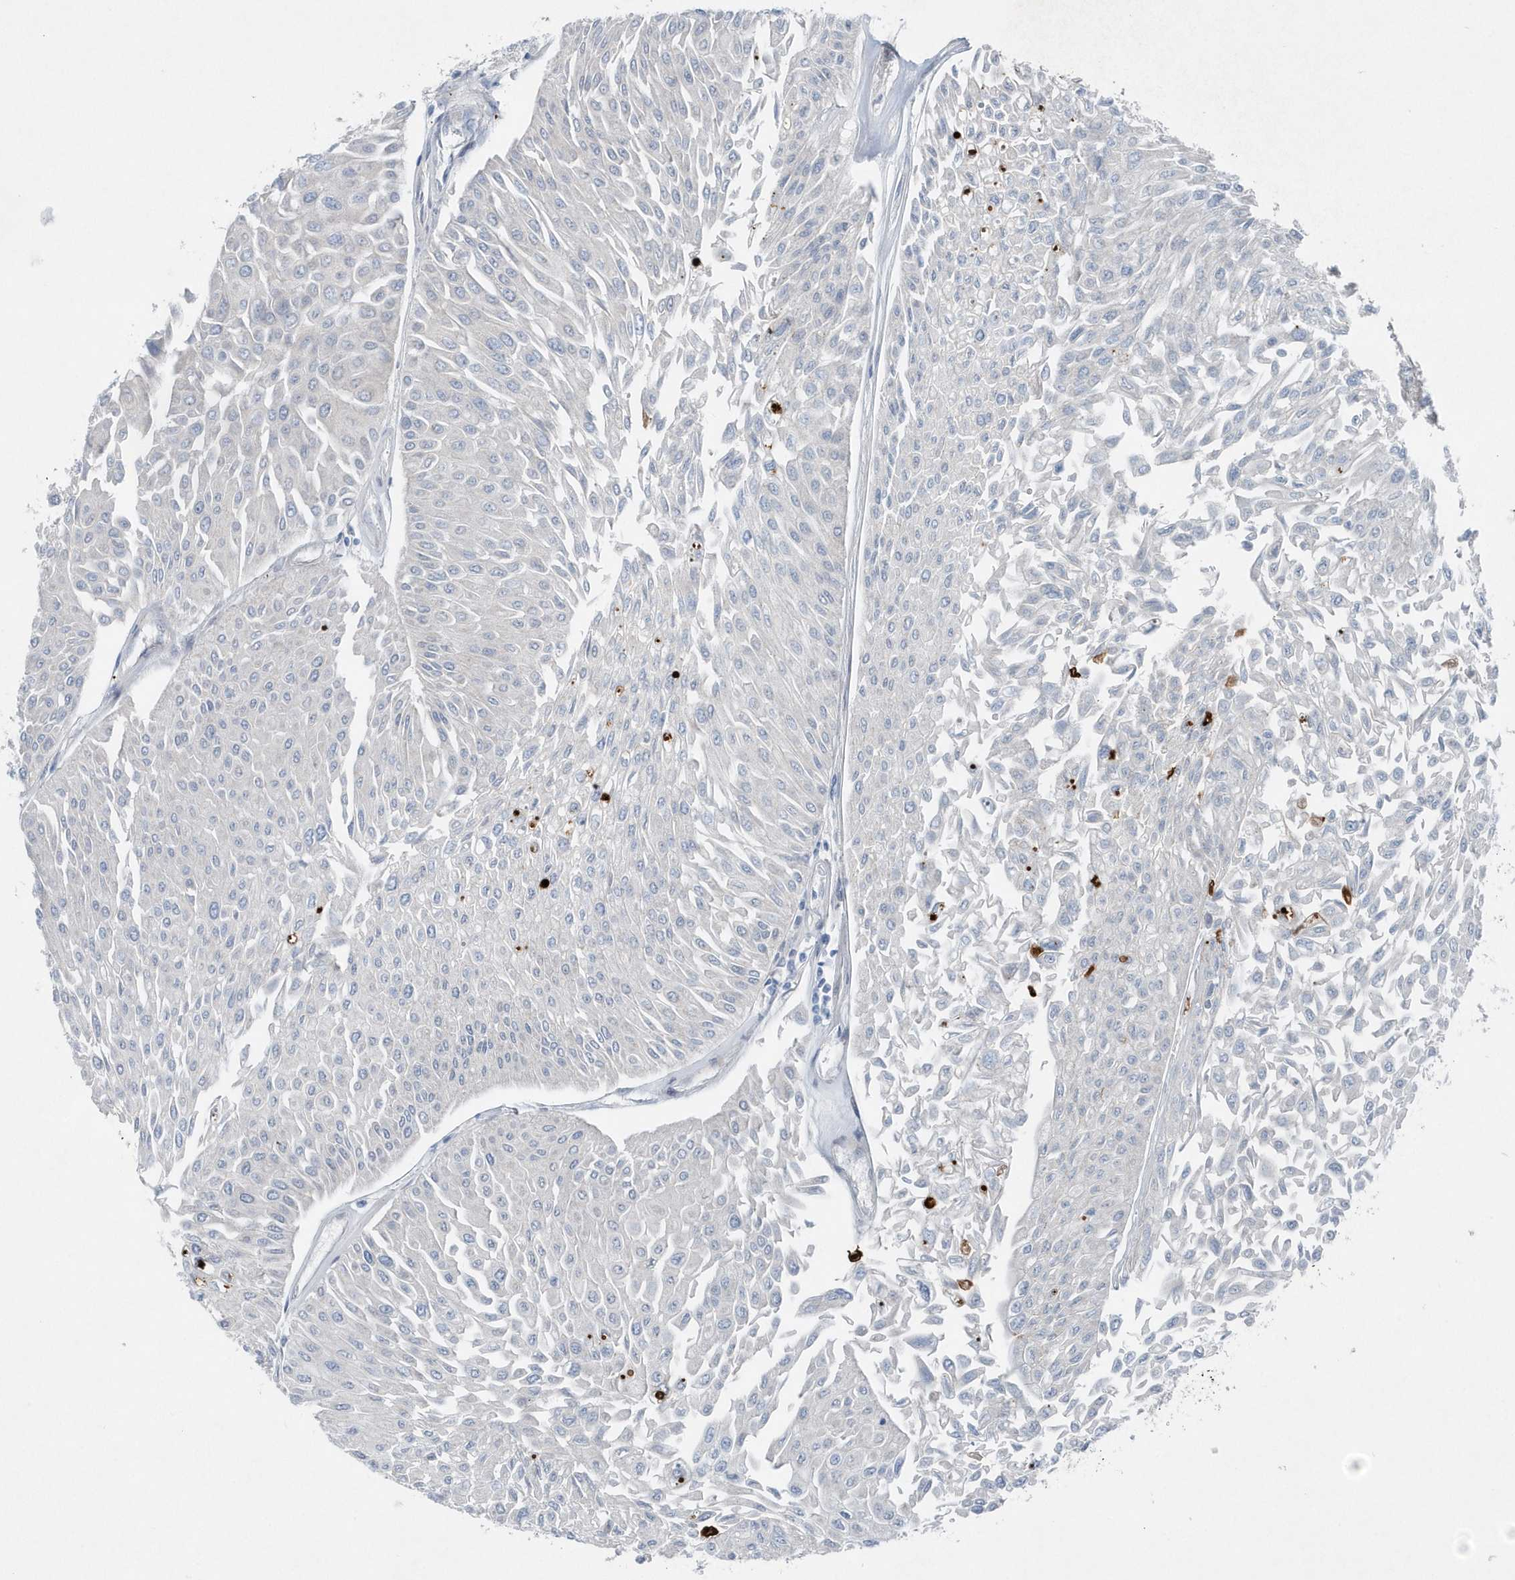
{"staining": {"intensity": "negative", "quantity": "none", "location": "none"}, "tissue": "urothelial cancer", "cell_type": "Tumor cells", "image_type": "cancer", "snomed": [{"axis": "morphology", "description": "Urothelial carcinoma, Low grade"}, {"axis": "topography", "description": "Urinary bladder"}], "caption": "This is a histopathology image of IHC staining of low-grade urothelial carcinoma, which shows no positivity in tumor cells. (Stains: DAB (3,3'-diaminobenzidine) IHC with hematoxylin counter stain, Microscopy: brightfield microscopy at high magnification).", "gene": "MCC", "patient": {"sex": "male", "age": 67}}